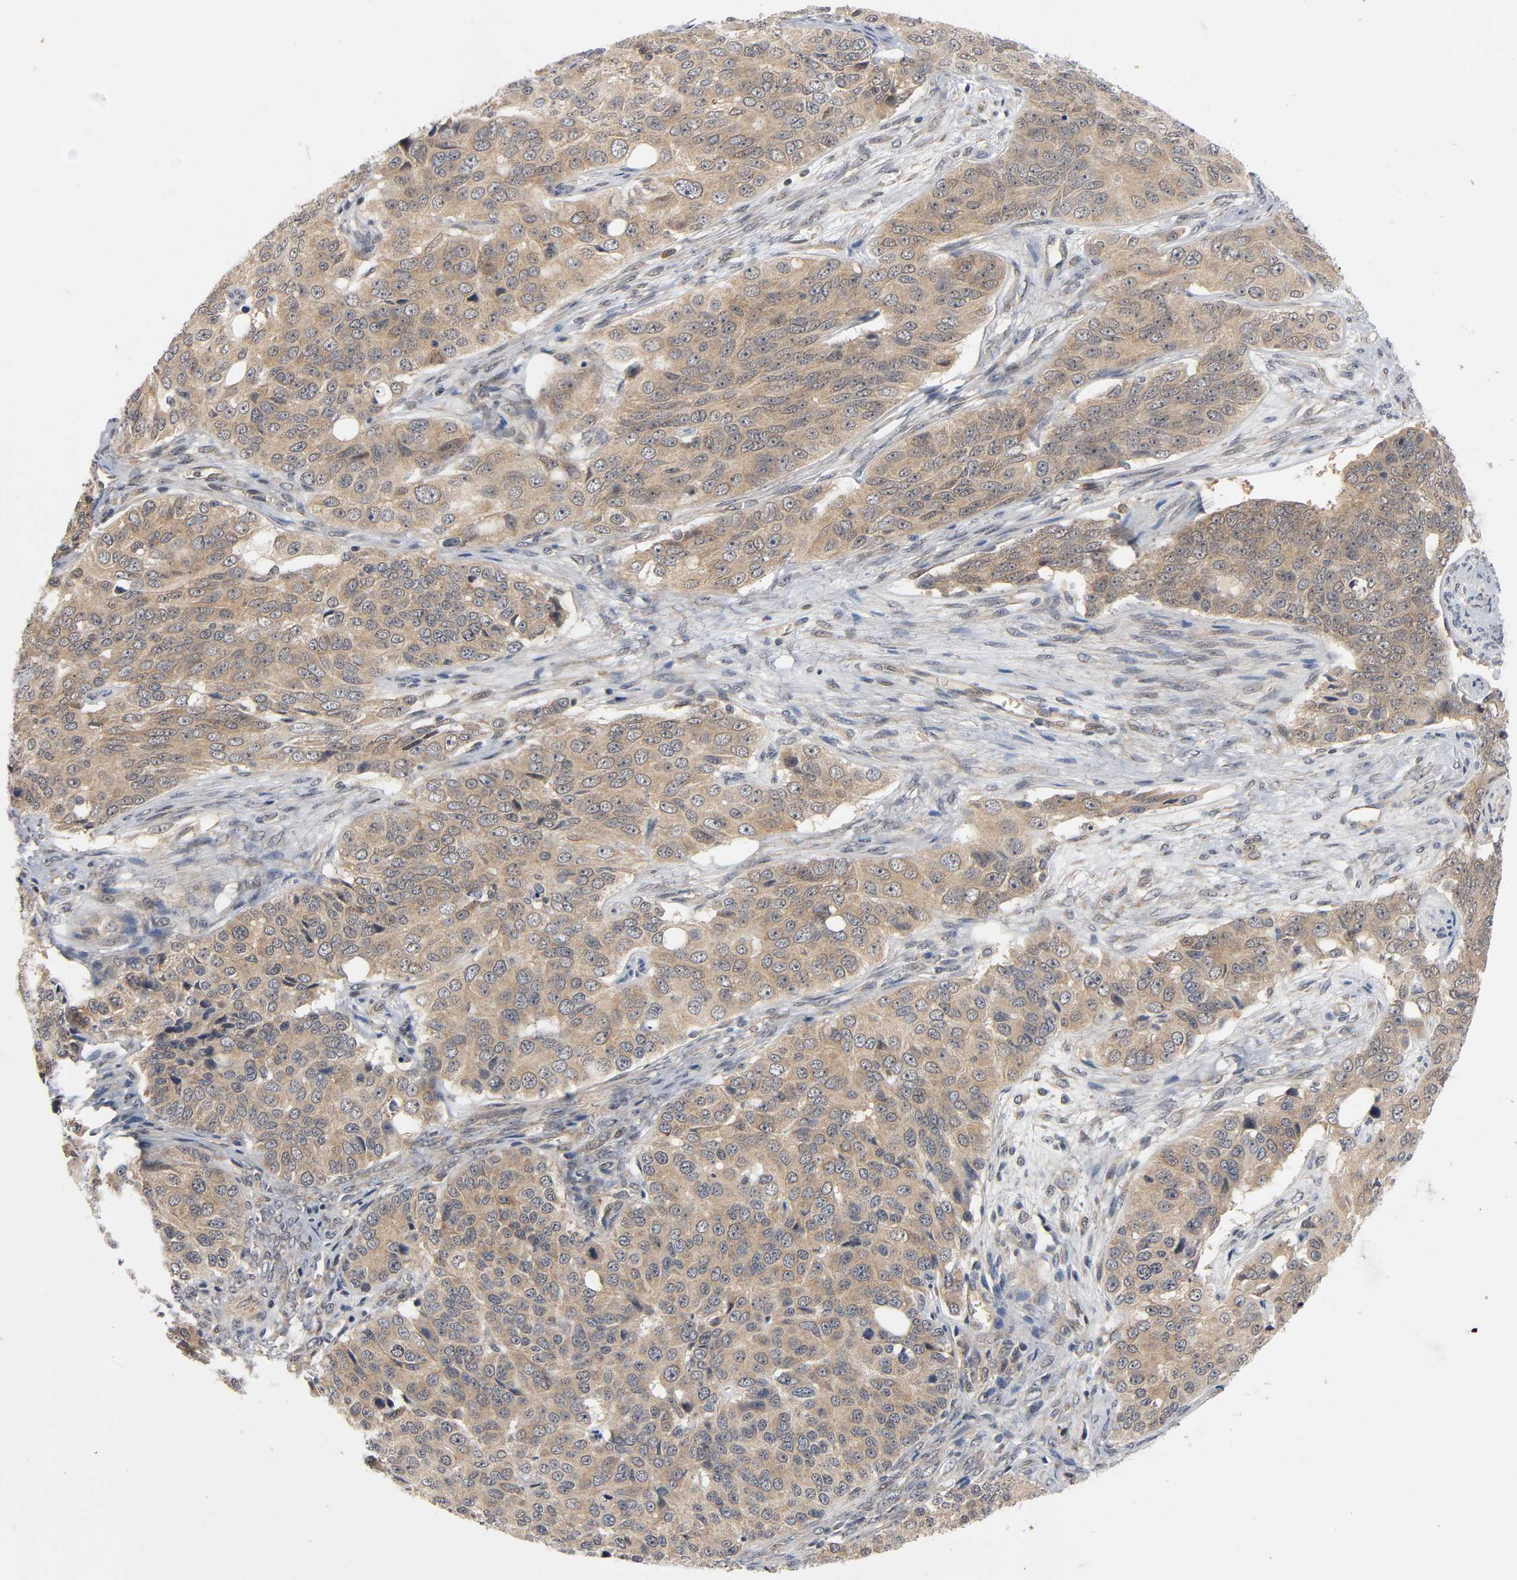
{"staining": {"intensity": "moderate", "quantity": ">75%", "location": "cytoplasmic/membranous"}, "tissue": "ovarian cancer", "cell_type": "Tumor cells", "image_type": "cancer", "snomed": [{"axis": "morphology", "description": "Carcinoma, endometroid"}, {"axis": "topography", "description": "Ovary"}], "caption": "A brown stain shows moderate cytoplasmic/membranous staining of a protein in ovarian endometroid carcinoma tumor cells.", "gene": "MAPK8", "patient": {"sex": "female", "age": 51}}